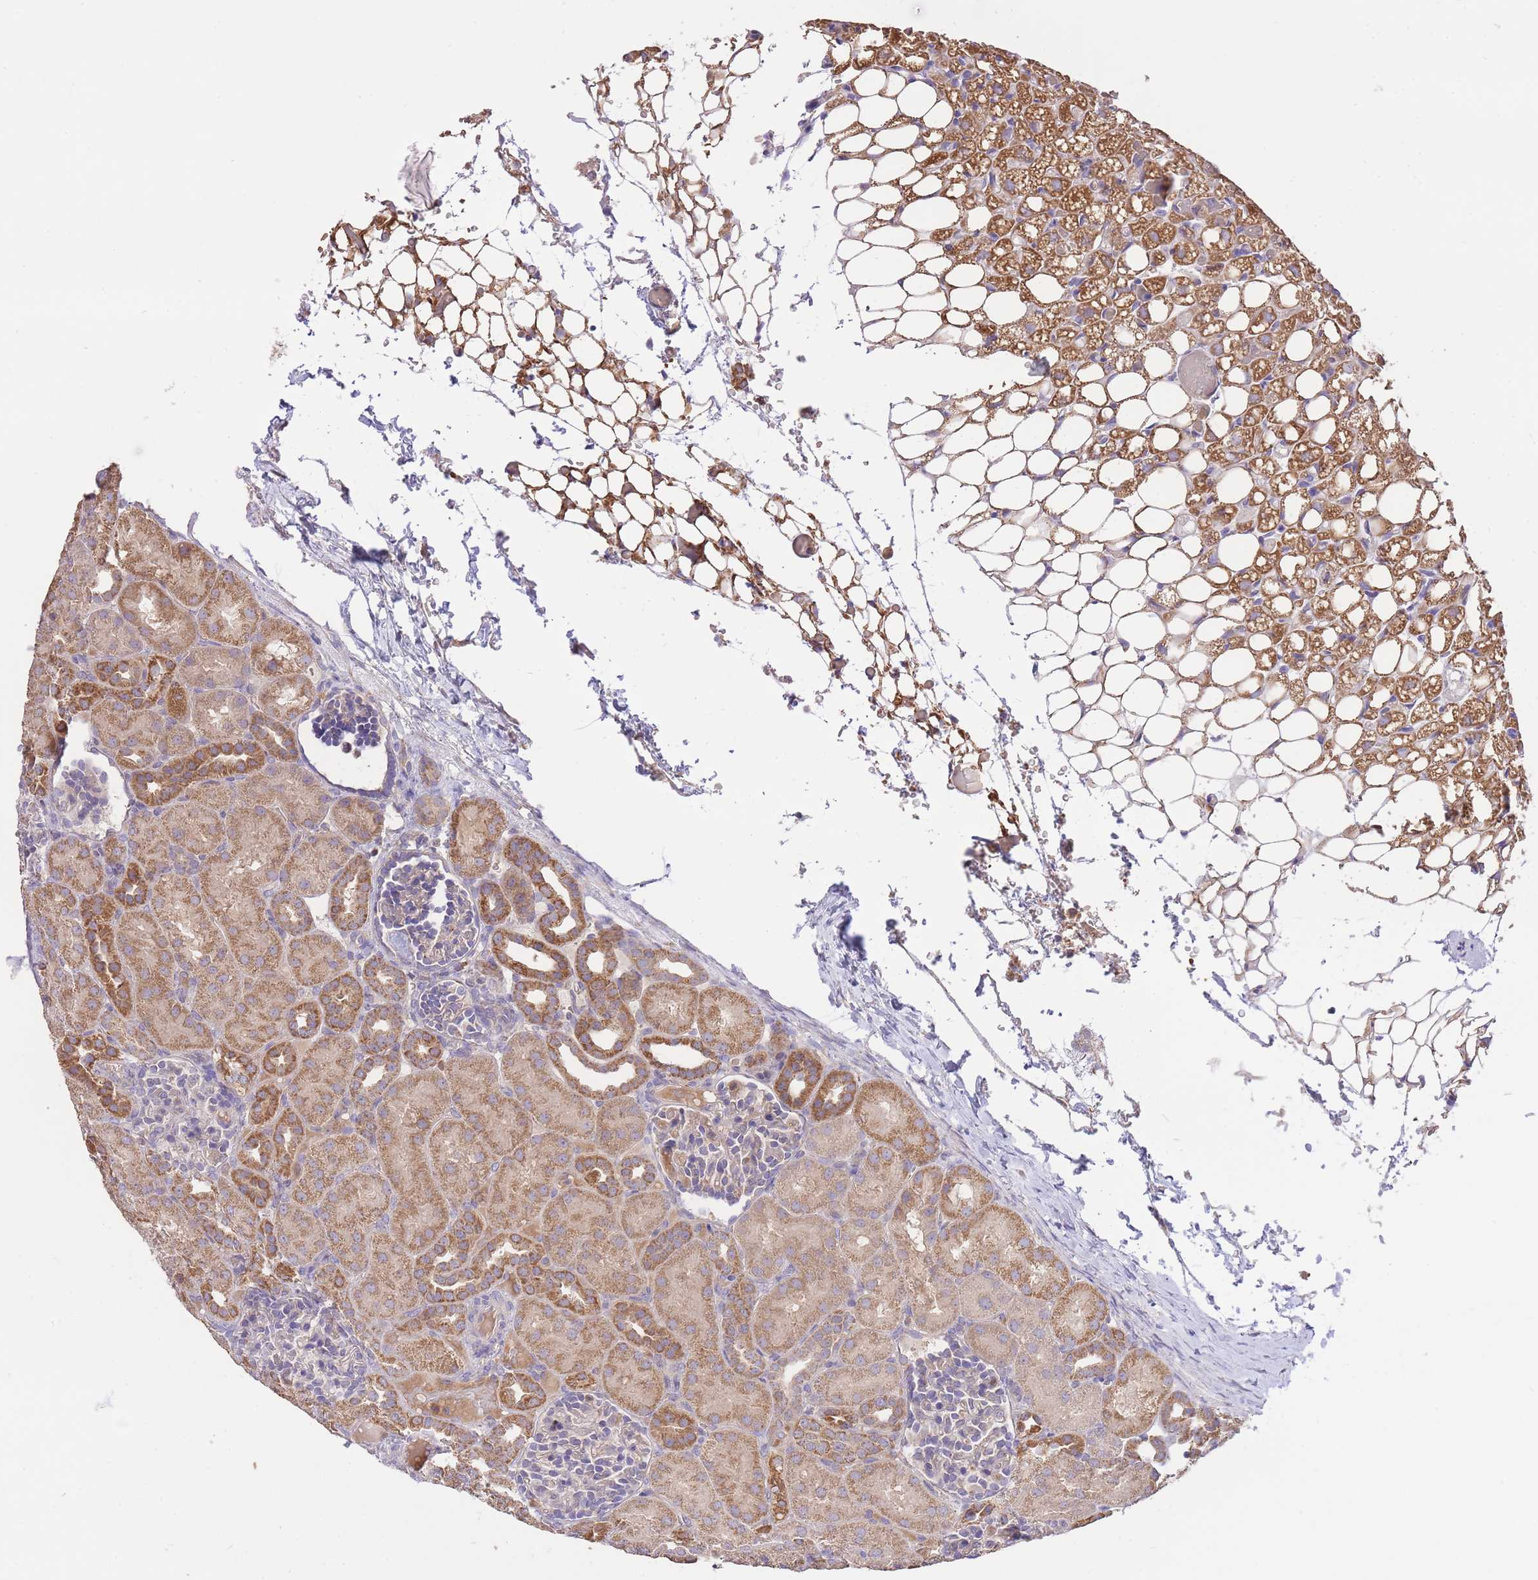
{"staining": {"intensity": "negative", "quantity": "none", "location": "none"}, "tissue": "kidney", "cell_type": "Cells in glomeruli", "image_type": "normal", "snomed": [{"axis": "morphology", "description": "Normal tissue, NOS"}, {"axis": "topography", "description": "Kidney"}], "caption": "Immunohistochemical staining of unremarkable kidney demonstrates no significant expression in cells in glomeruli.", "gene": "PREP", "patient": {"sex": "male", "age": 1}}